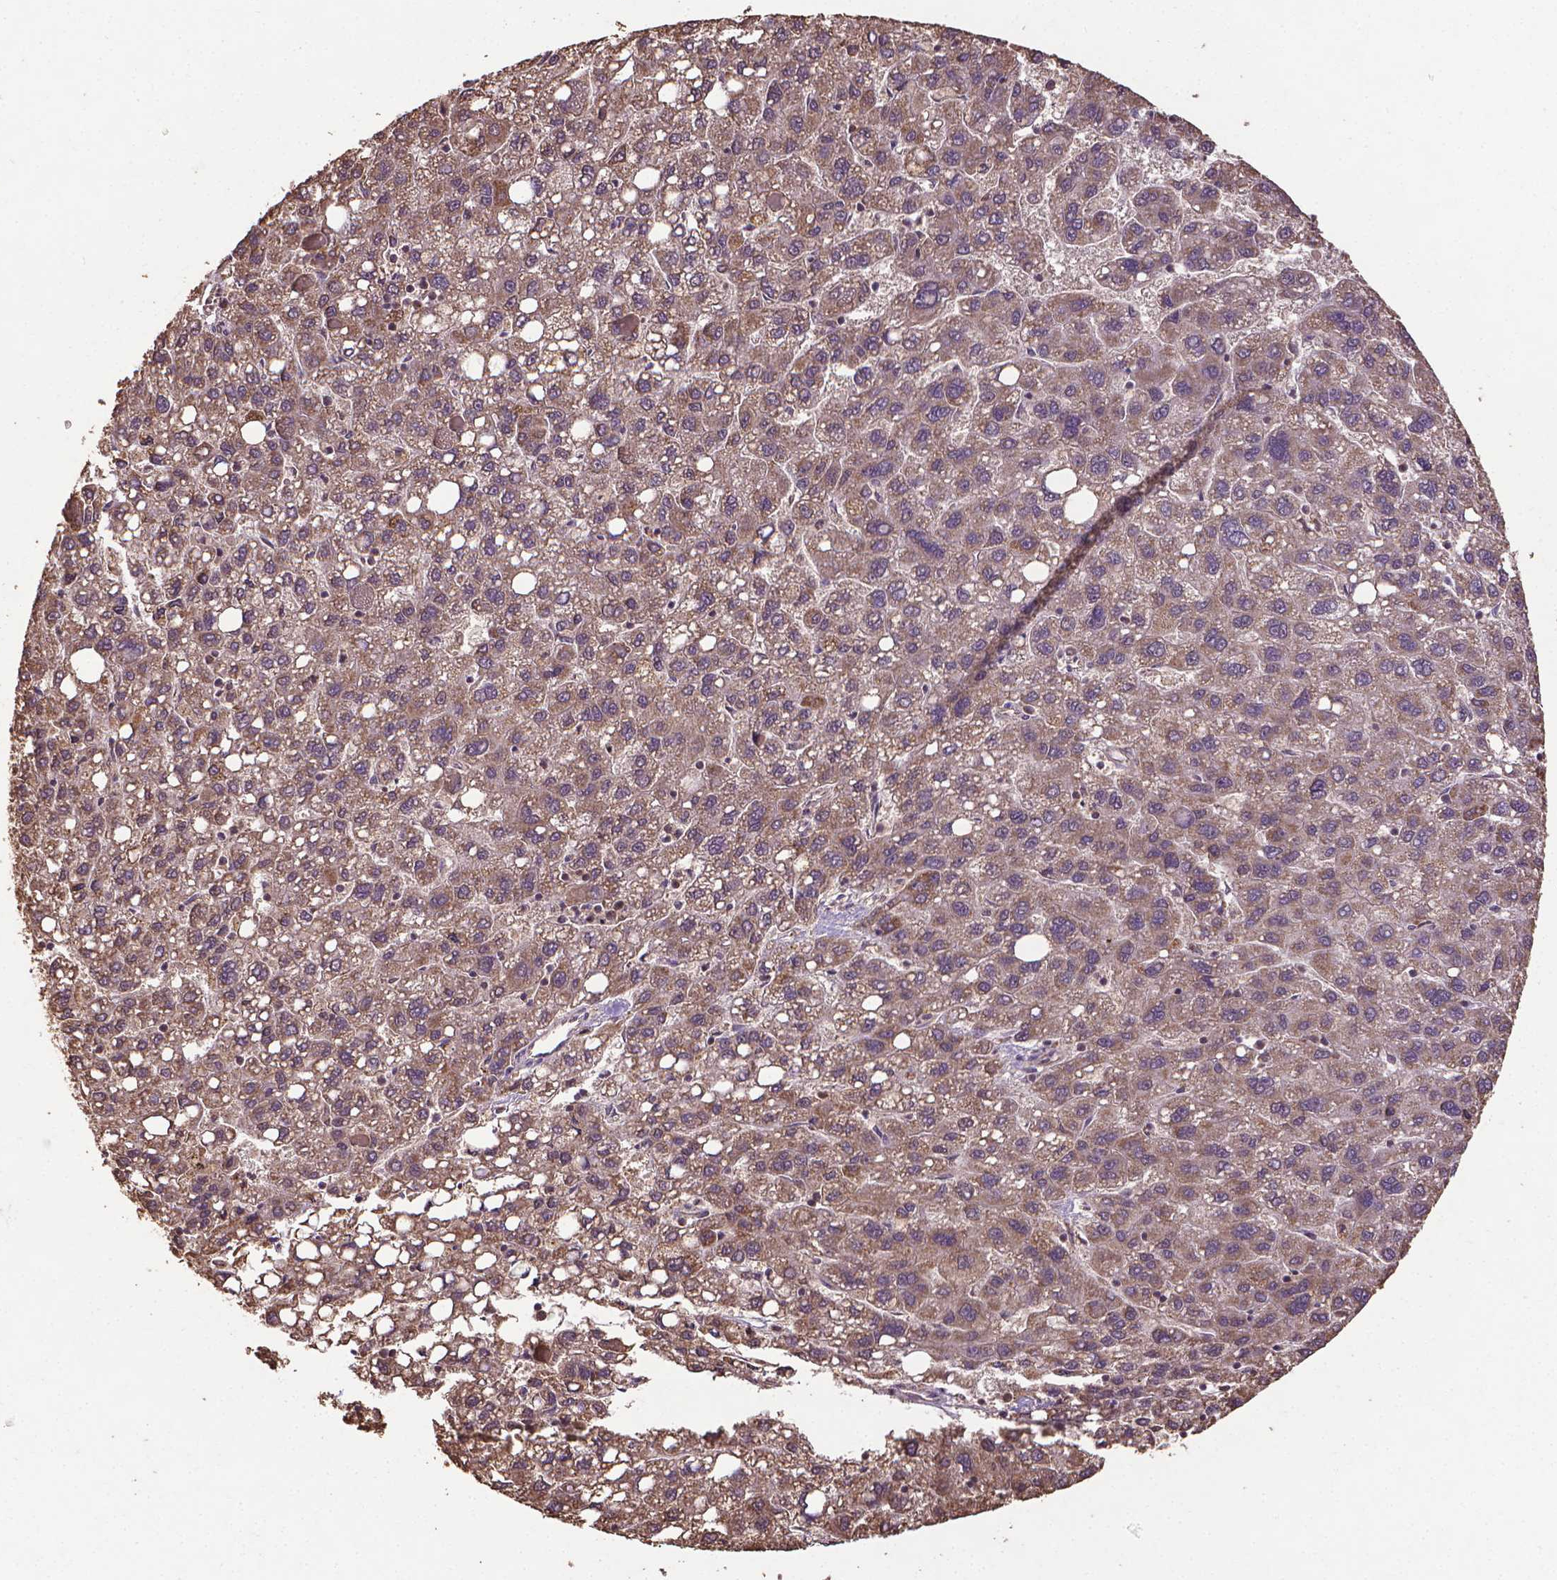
{"staining": {"intensity": "weak", "quantity": "25%-75%", "location": "cytoplasmic/membranous"}, "tissue": "liver cancer", "cell_type": "Tumor cells", "image_type": "cancer", "snomed": [{"axis": "morphology", "description": "Carcinoma, Hepatocellular, NOS"}, {"axis": "topography", "description": "Liver"}], "caption": "The image reveals immunohistochemical staining of liver cancer. There is weak cytoplasmic/membranous staining is seen in about 25%-75% of tumor cells.", "gene": "DCAF1", "patient": {"sex": "female", "age": 82}}